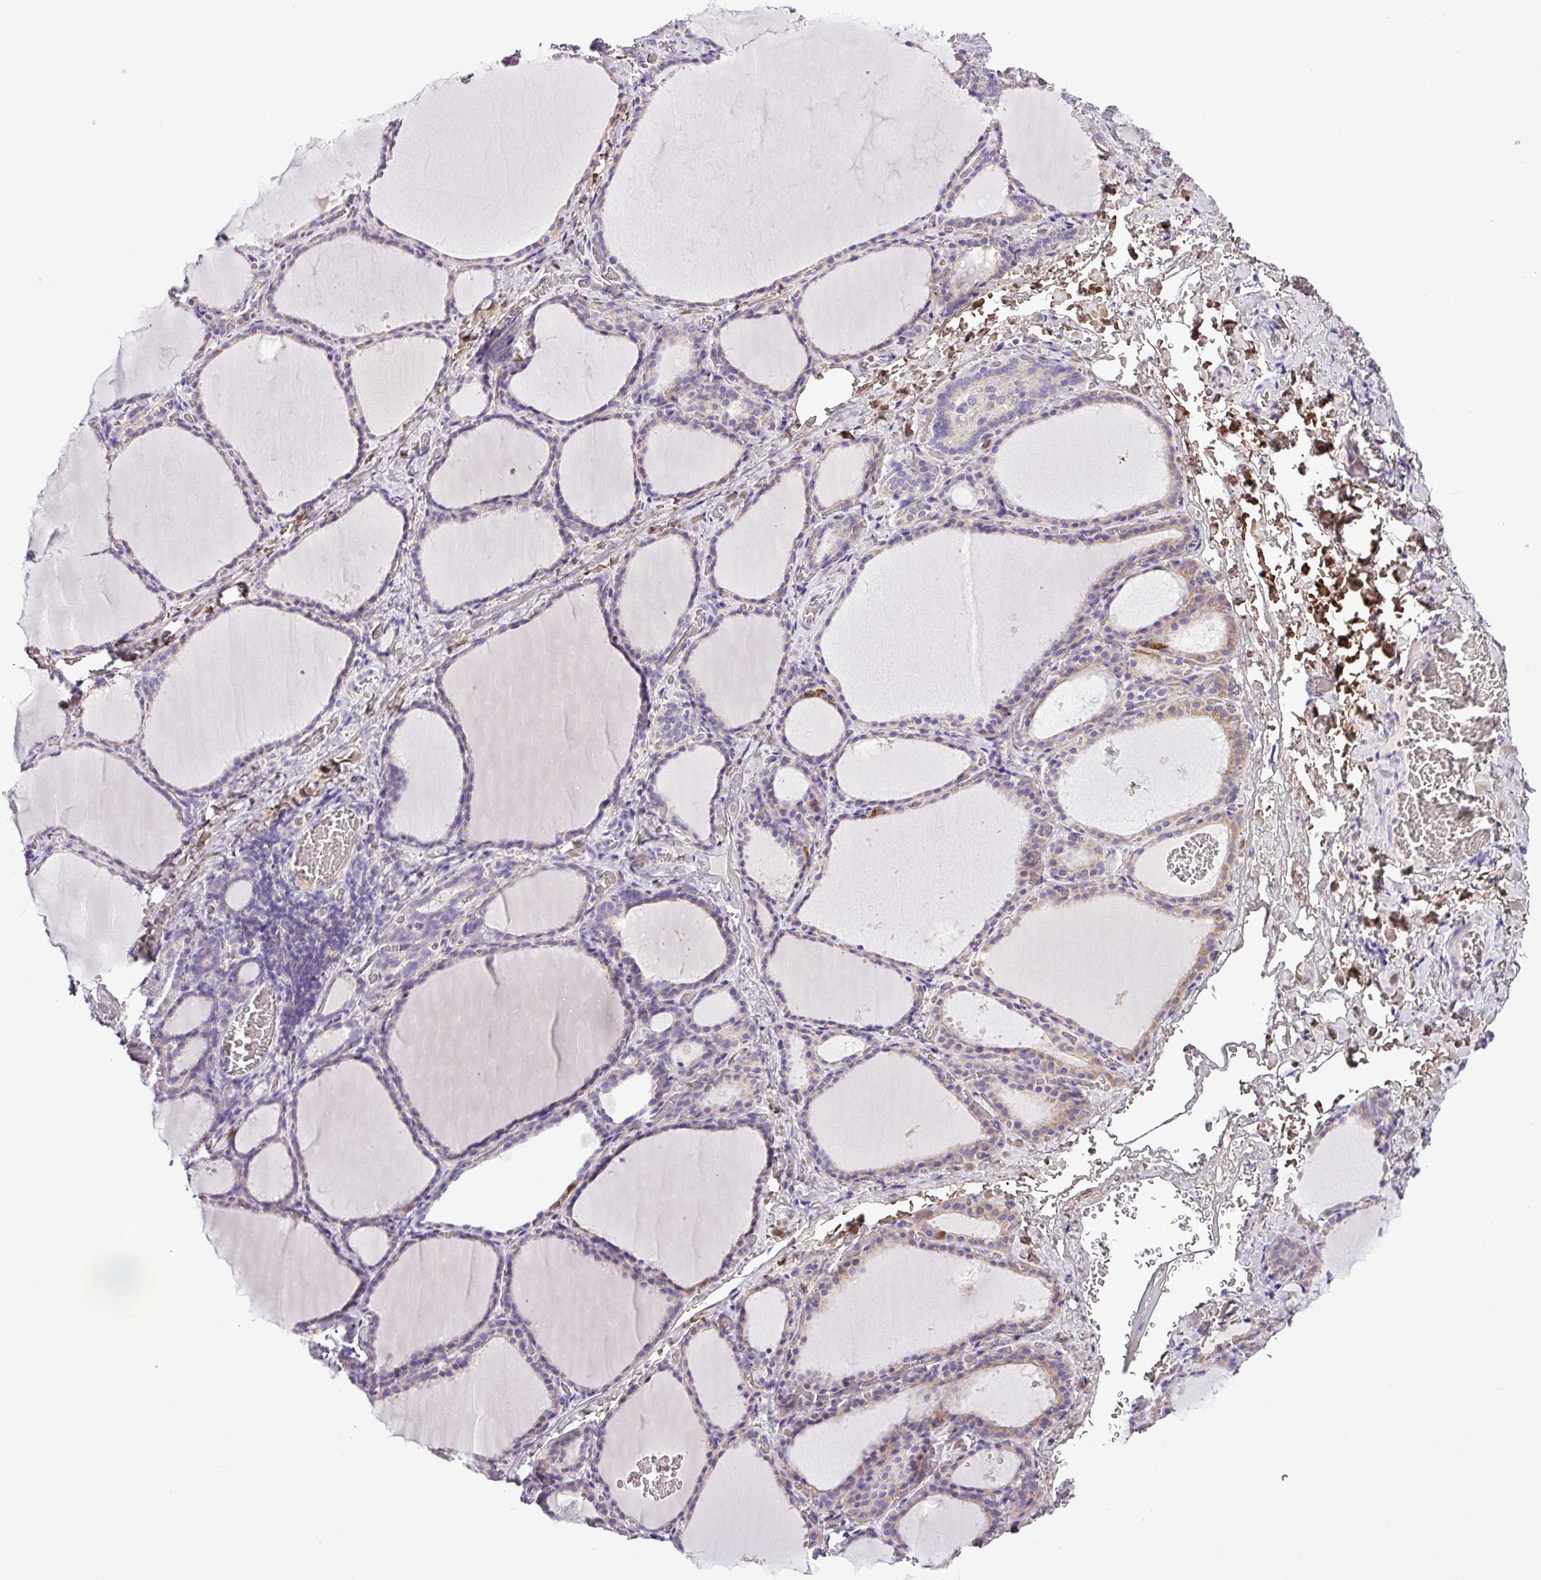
{"staining": {"intensity": "moderate", "quantity": "<25%", "location": "cytoplasmic/membranous"}, "tissue": "thyroid gland", "cell_type": "Glandular cells", "image_type": "normal", "snomed": [{"axis": "morphology", "description": "Normal tissue, NOS"}, {"axis": "topography", "description": "Thyroid gland"}], "caption": "DAB (3,3'-diaminobenzidine) immunohistochemical staining of benign human thyroid gland reveals moderate cytoplasmic/membranous protein positivity in about <25% of glandular cells. Immunohistochemistry (ihc) stains the protein of interest in brown and the nuclei are stained blue.", "gene": "FAM183A", "patient": {"sex": "female", "age": 39}}